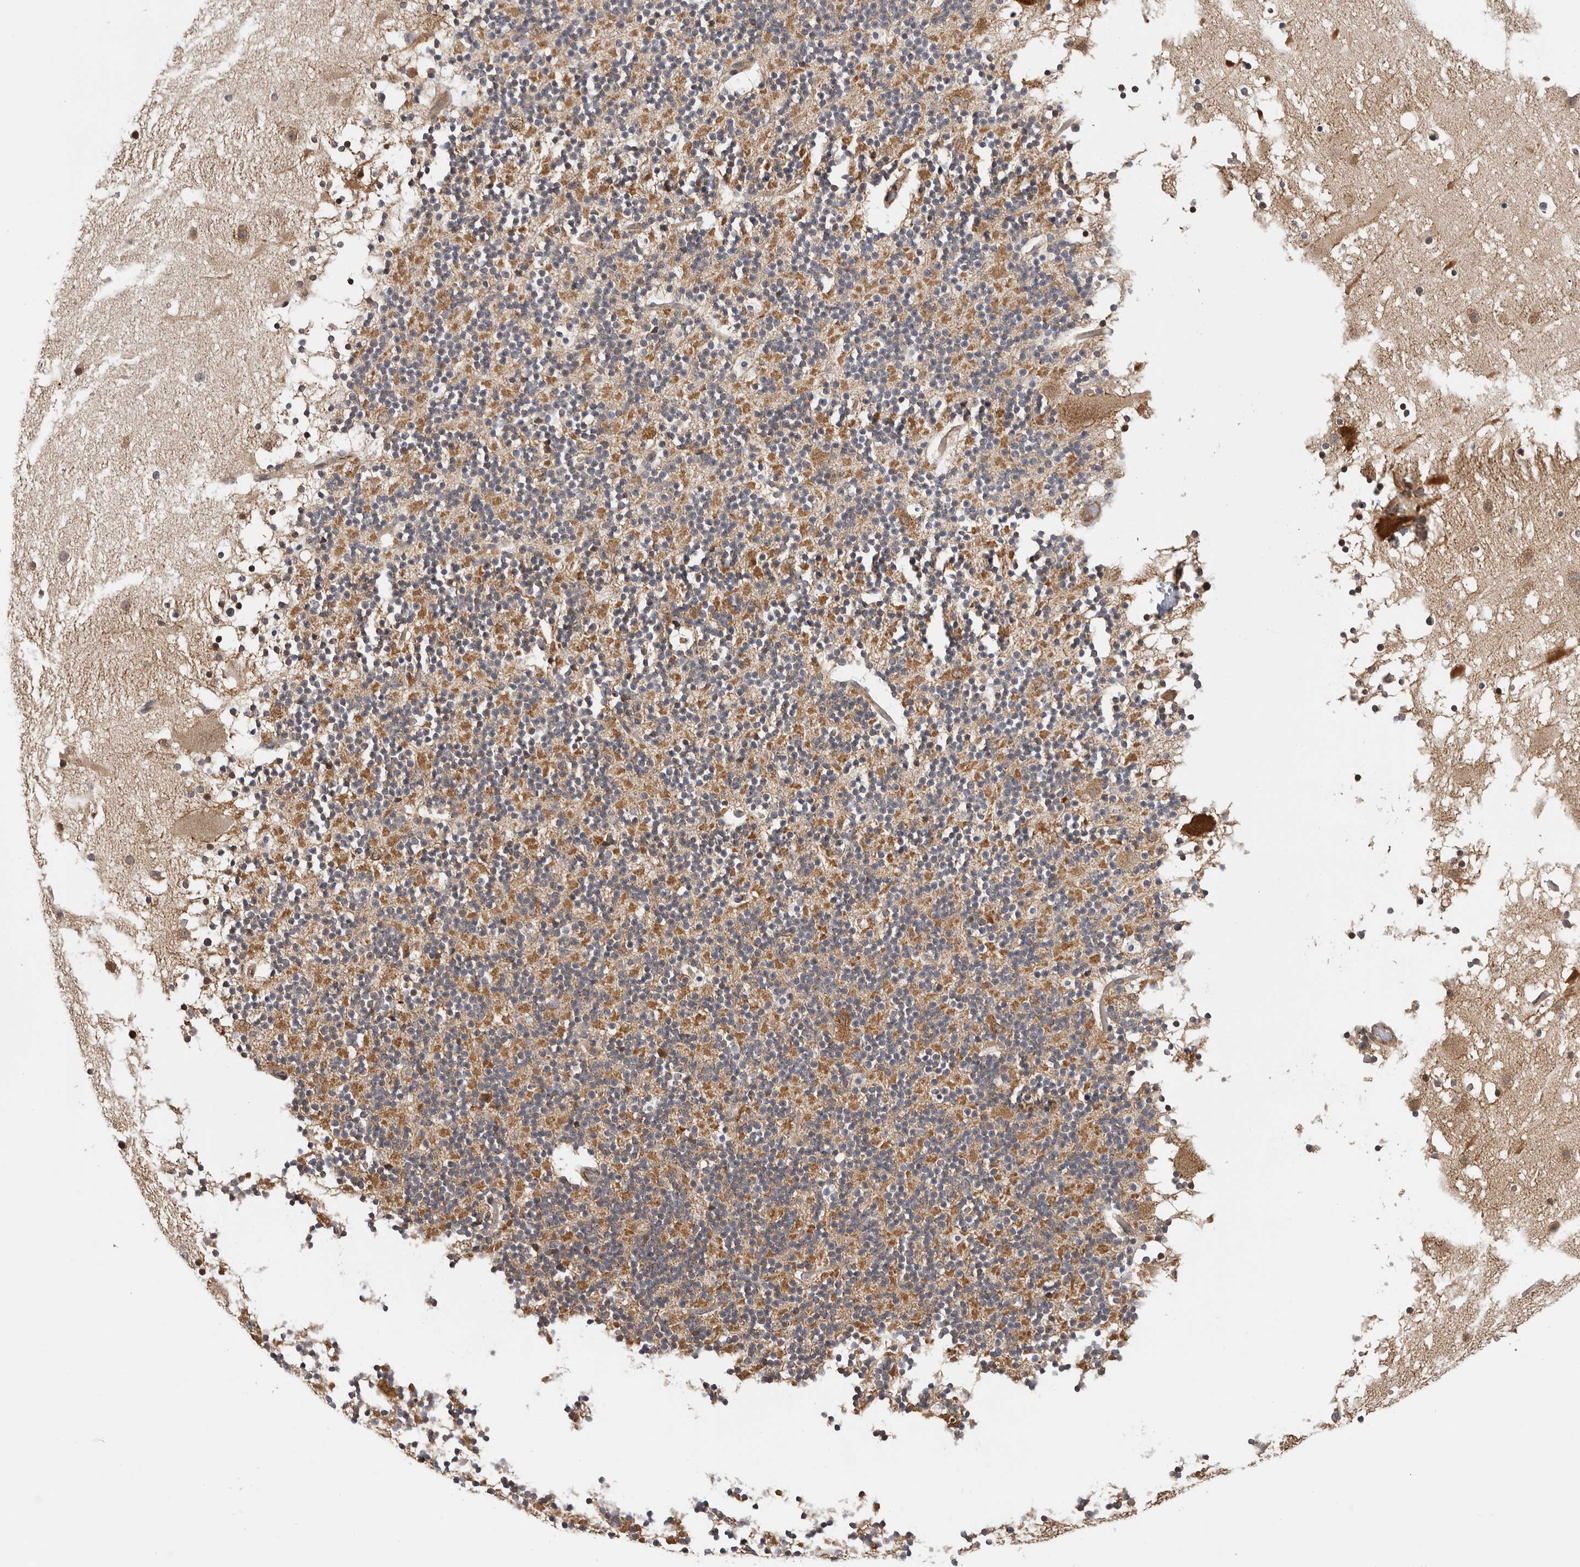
{"staining": {"intensity": "moderate", "quantity": "25%-75%", "location": "cytoplasmic/membranous"}, "tissue": "cerebellum", "cell_type": "Cells in granular layer", "image_type": "normal", "snomed": [{"axis": "morphology", "description": "Normal tissue, NOS"}, {"axis": "topography", "description": "Cerebellum"}], "caption": "This histopathology image demonstrates immunohistochemistry (IHC) staining of normal human cerebellum, with medium moderate cytoplasmic/membranous staining in approximately 25%-75% of cells in granular layer.", "gene": "RNF157", "patient": {"sex": "male", "age": 57}}